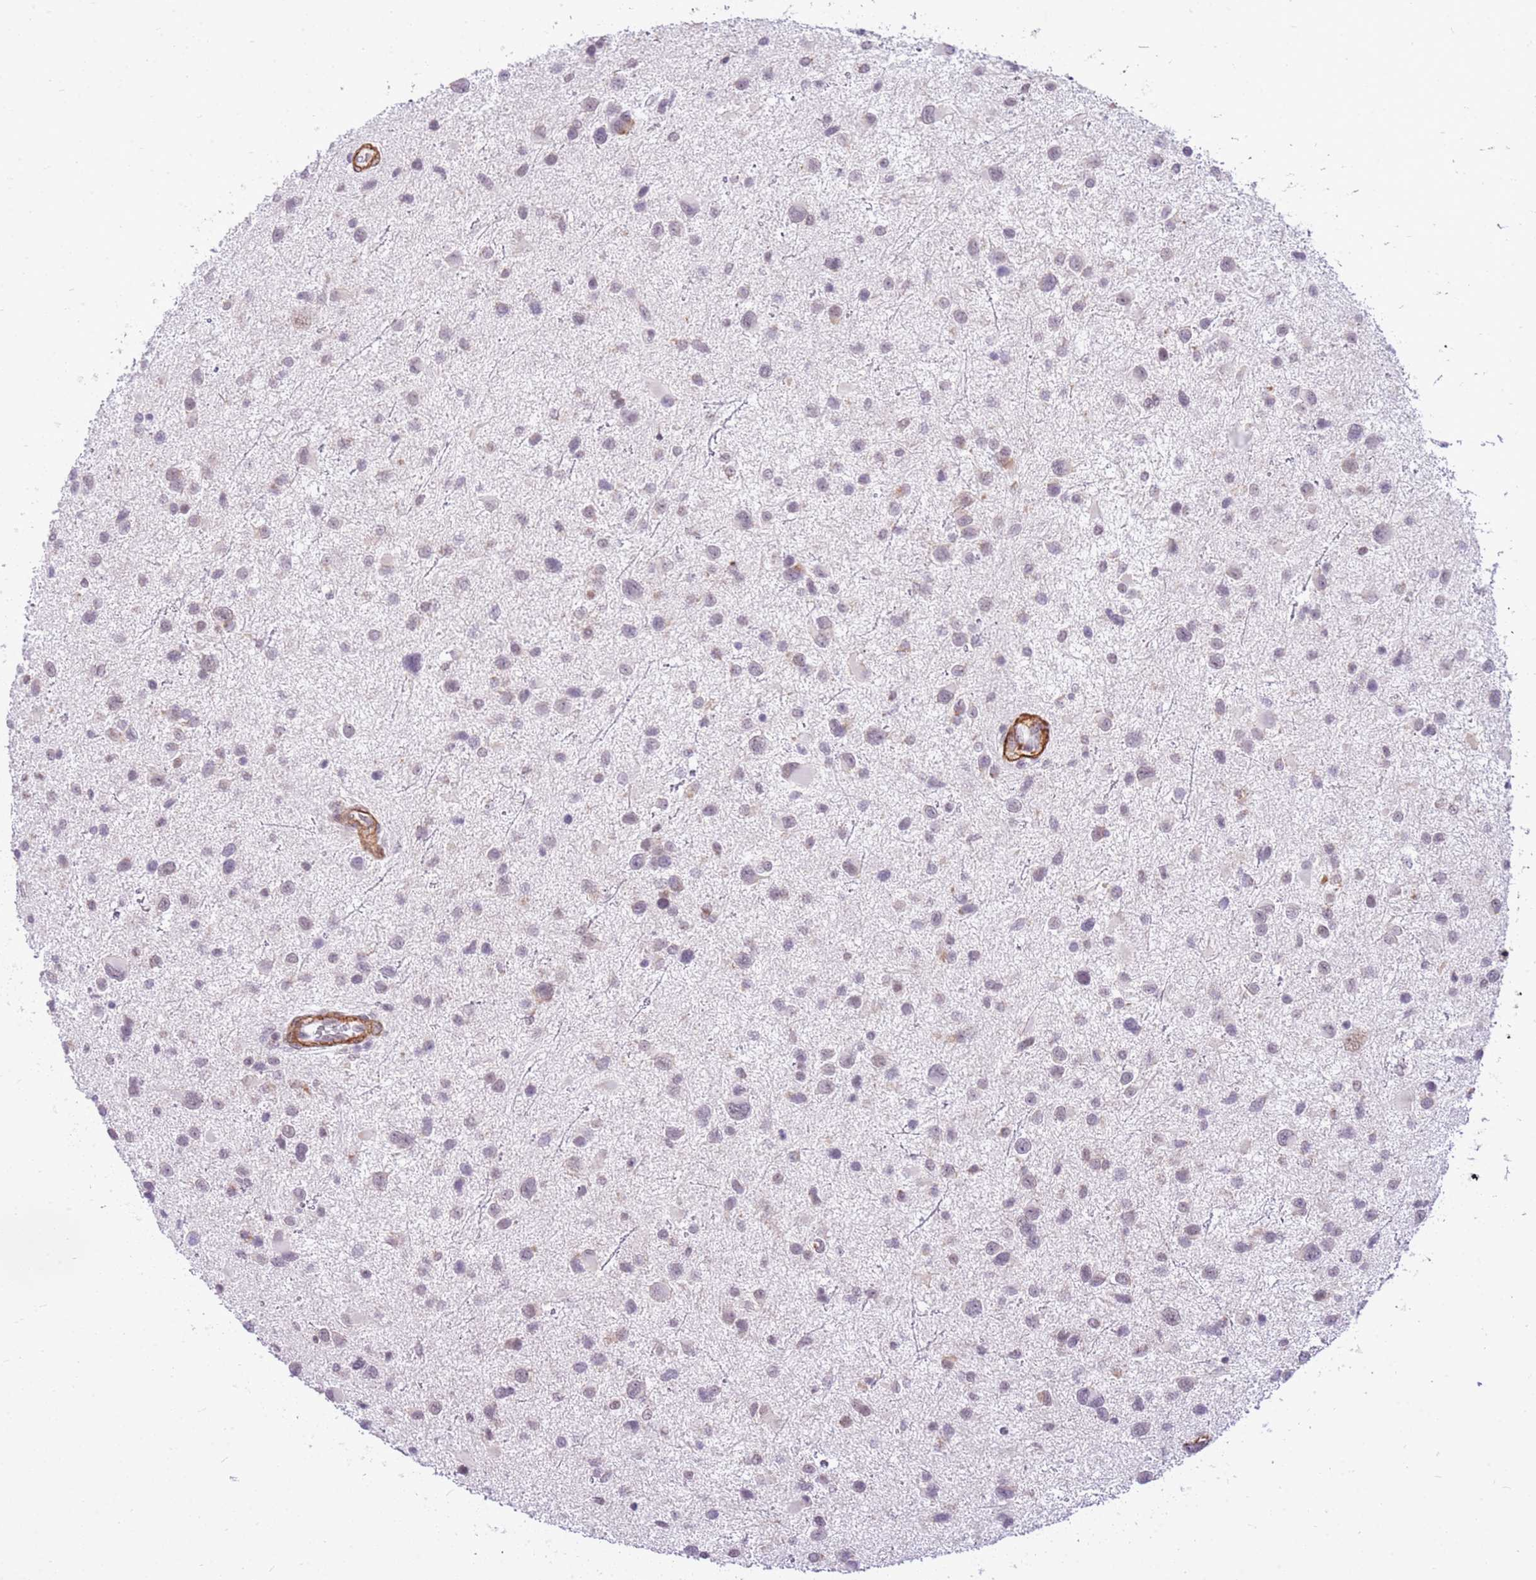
{"staining": {"intensity": "negative", "quantity": "none", "location": "none"}, "tissue": "glioma", "cell_type": "Tumor cells", "image_type": "cancer", "snomed": [{"axis": "morphology", "description": "Glioma, malignant, Low grade"}, {"axis": "topography", "description": "Brain"}], "caption": "High power microscopy micrograph of an IHC image of malignant glioma (low-grade), revealing no significant positivity in tumor cells. (DAB IHC with hematoxylin counter stain).", "gene": "SMIM4", "patient": {"sex": "female", "age": 32}}